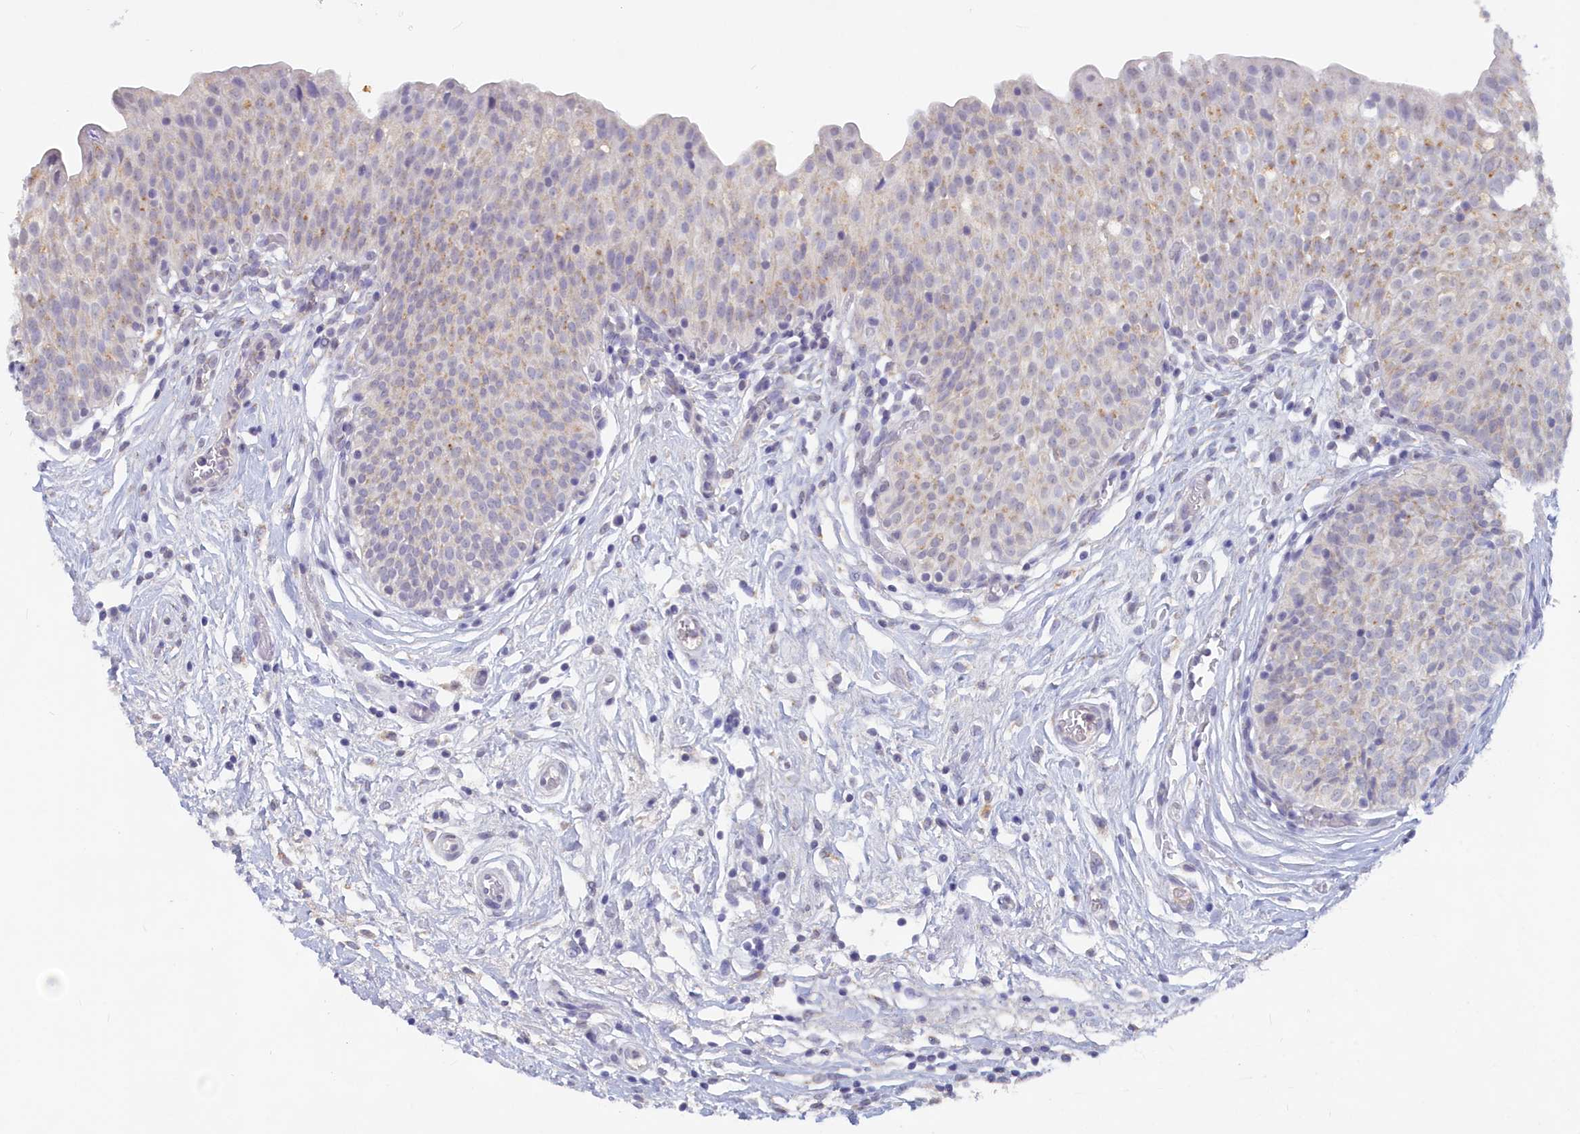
{"staining": {"intensity": "moderate", "quantity": "<25%", "location": "cytoplasmic/membranous"}, "tissue": "urinary bladder", "cell_type": "Urothelial cells", "image_type": "normal", "snomed": [{"axis": "morphology", "description": "Normal tissue, NOS"}, {"axis": "topography", "description": "Urinary bladder"}], "caption": "Immunohistochemistry (IHC) histopathology image of normal urinary bladder: urinary bladder stained using IHC exhibits low levels of moderate protein expression localized specifically in the cytoplasmic/membranous of urothelial cells, appearing as a cytoplasmic/membranous brown color.", "gene": "LRIF1", "patient": {"sex": "male", "age": 55}}